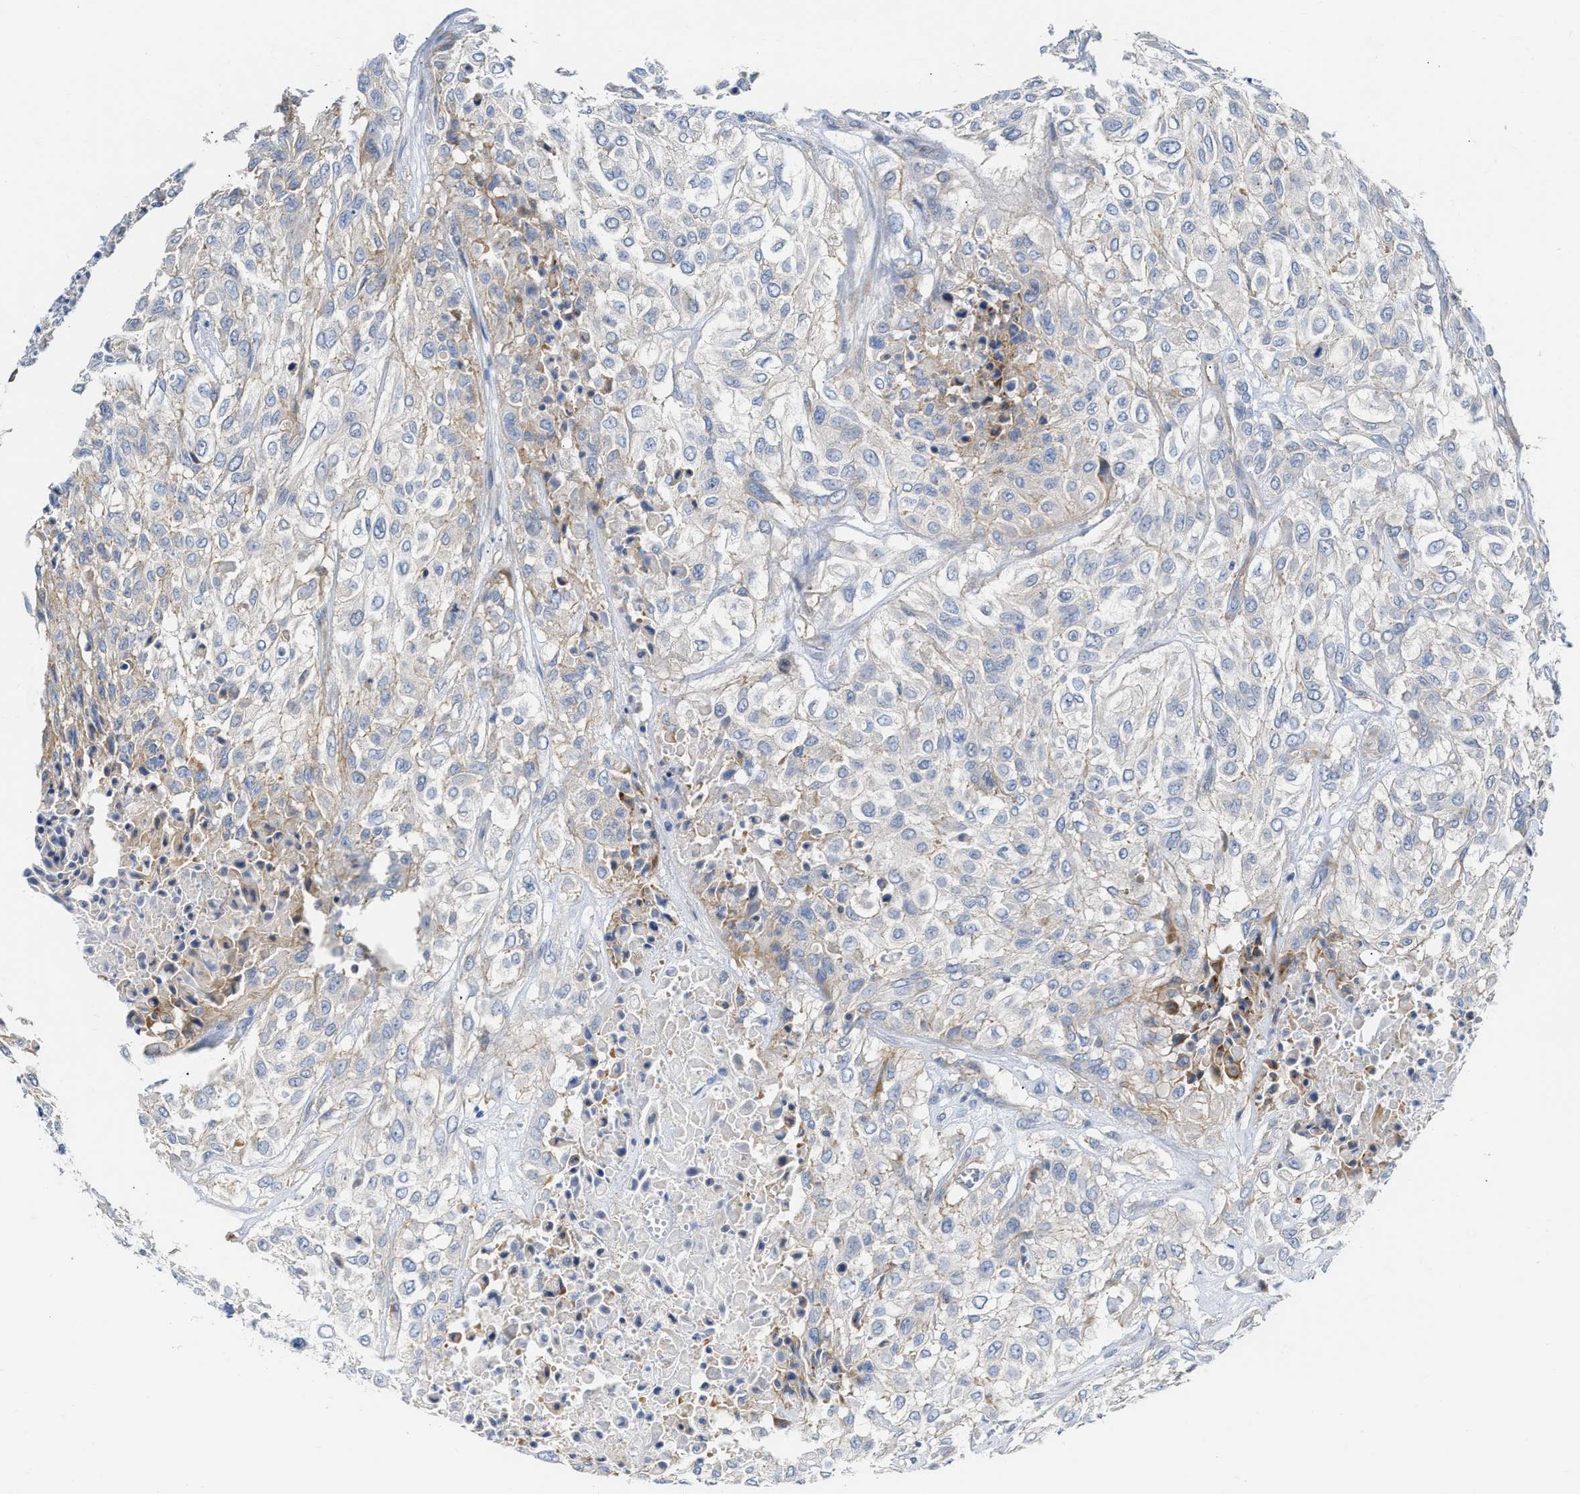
{"staining": {"intensity": "negative", "quantity": "none", "location": "none"}, "tissue": "urothelial cancer", "cell_type": "Tumor cells", "image_type": "cancer", "snomed": [{"axis": "morphology", "description": "Urothelial carcinoma, High grade"}, {"axis": "topography", "description": "Urinary bladder"}], "caption": "The photomicrograph reveals no significant expression in tumor cells of urothelial cancer.", "gene": "FHL1", "patient": {"sex": "male", "age": 57}}